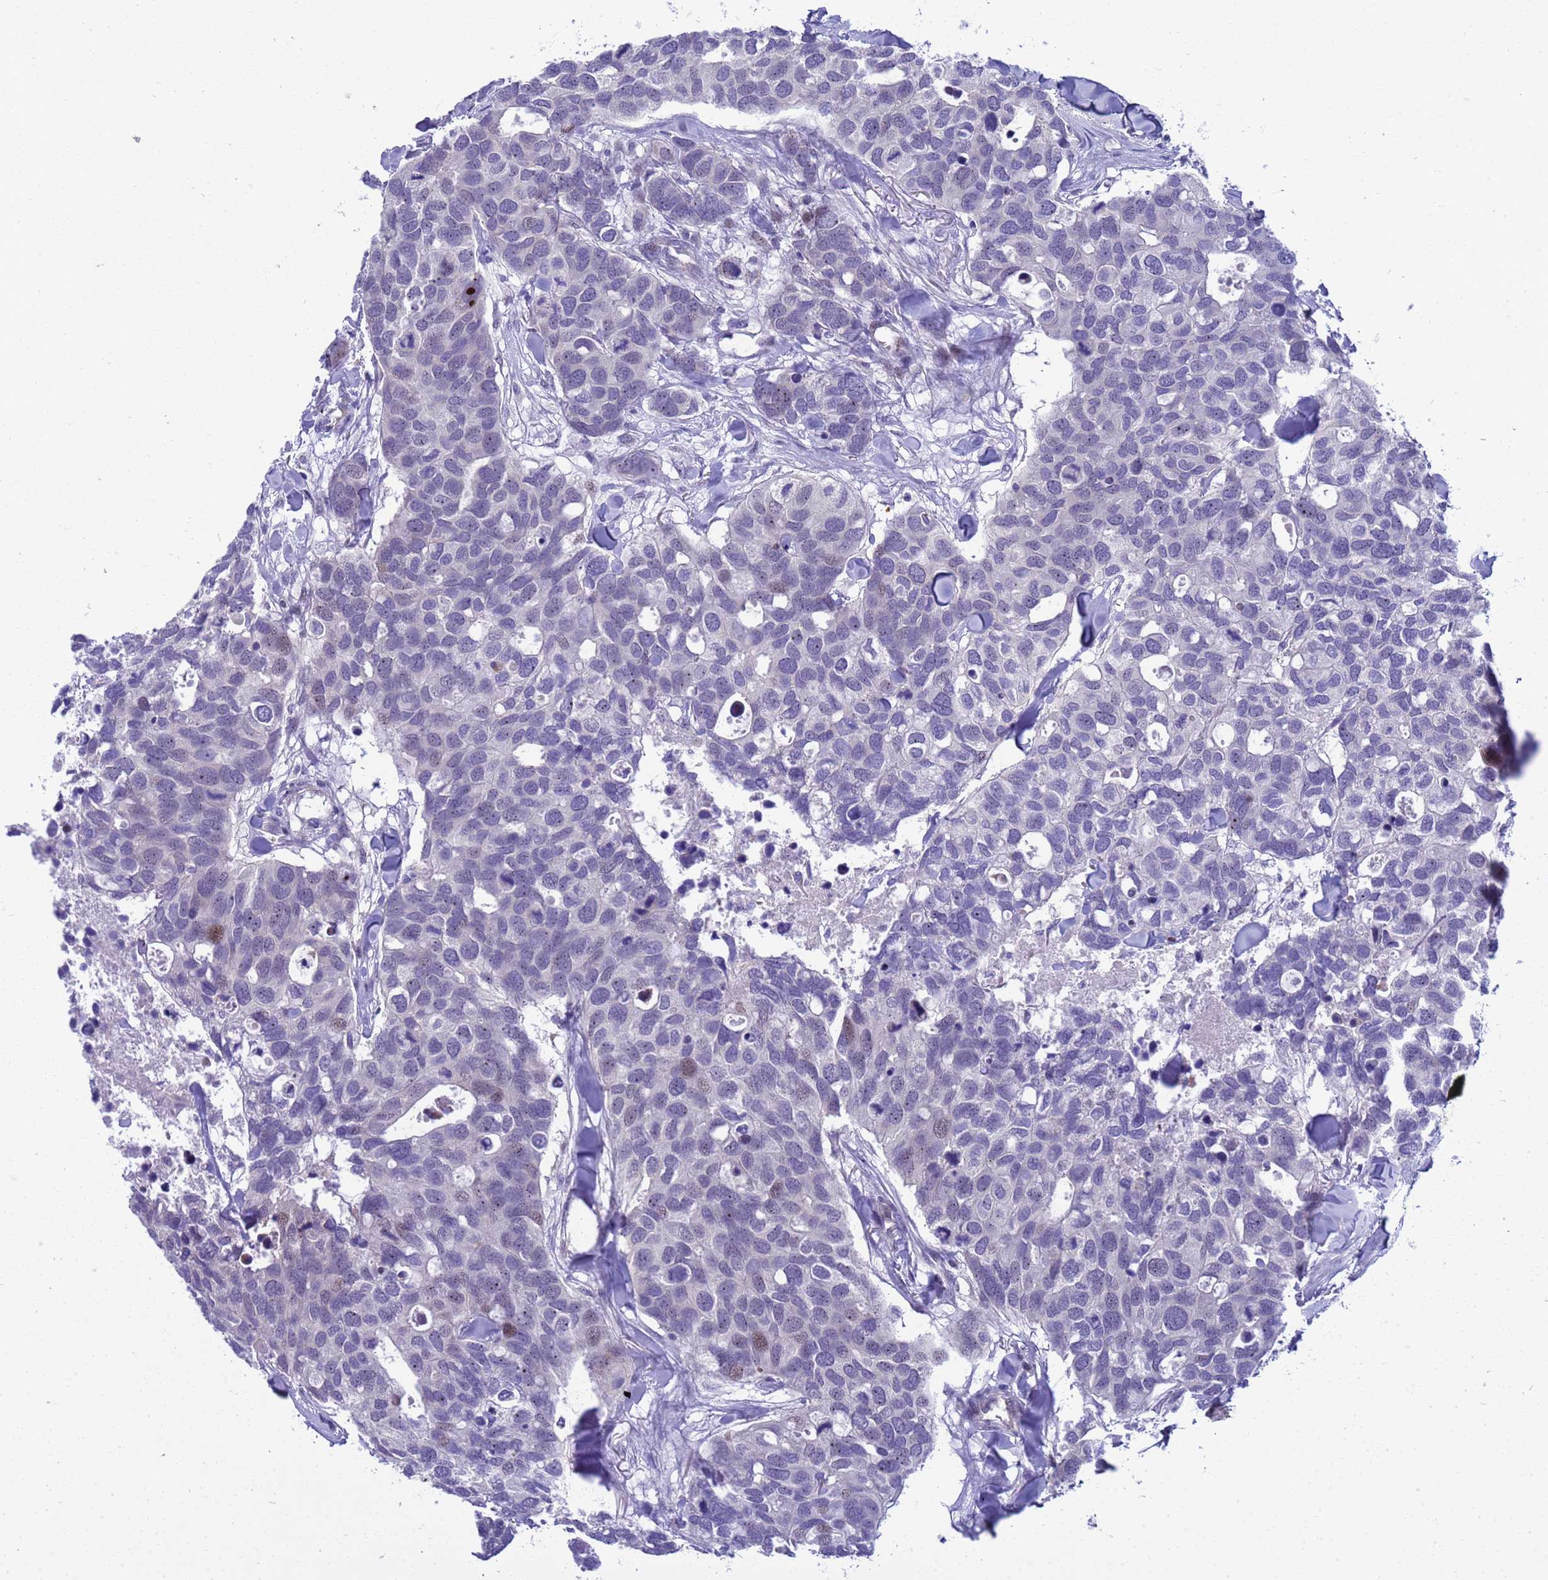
{"staining": {"intensity": "moderate", "quantity": "<25%", "location": "nuclear"}, "tissue": "breast cancer", "cell_type": "Tumor cells", "image_type": "cancer", "snomed": [{"axis": "morphology", "description": "Duct carcinoma"}, {"axis": "topography", "description": "Breast"}], "caption": "About <25% of tumor cells in human breast cancer show moderate nuclear protein staining as visualized by brown immunohistochemical staining.", "gene": "LRATD1", "patient": {"sex": "female", "age": 83}}